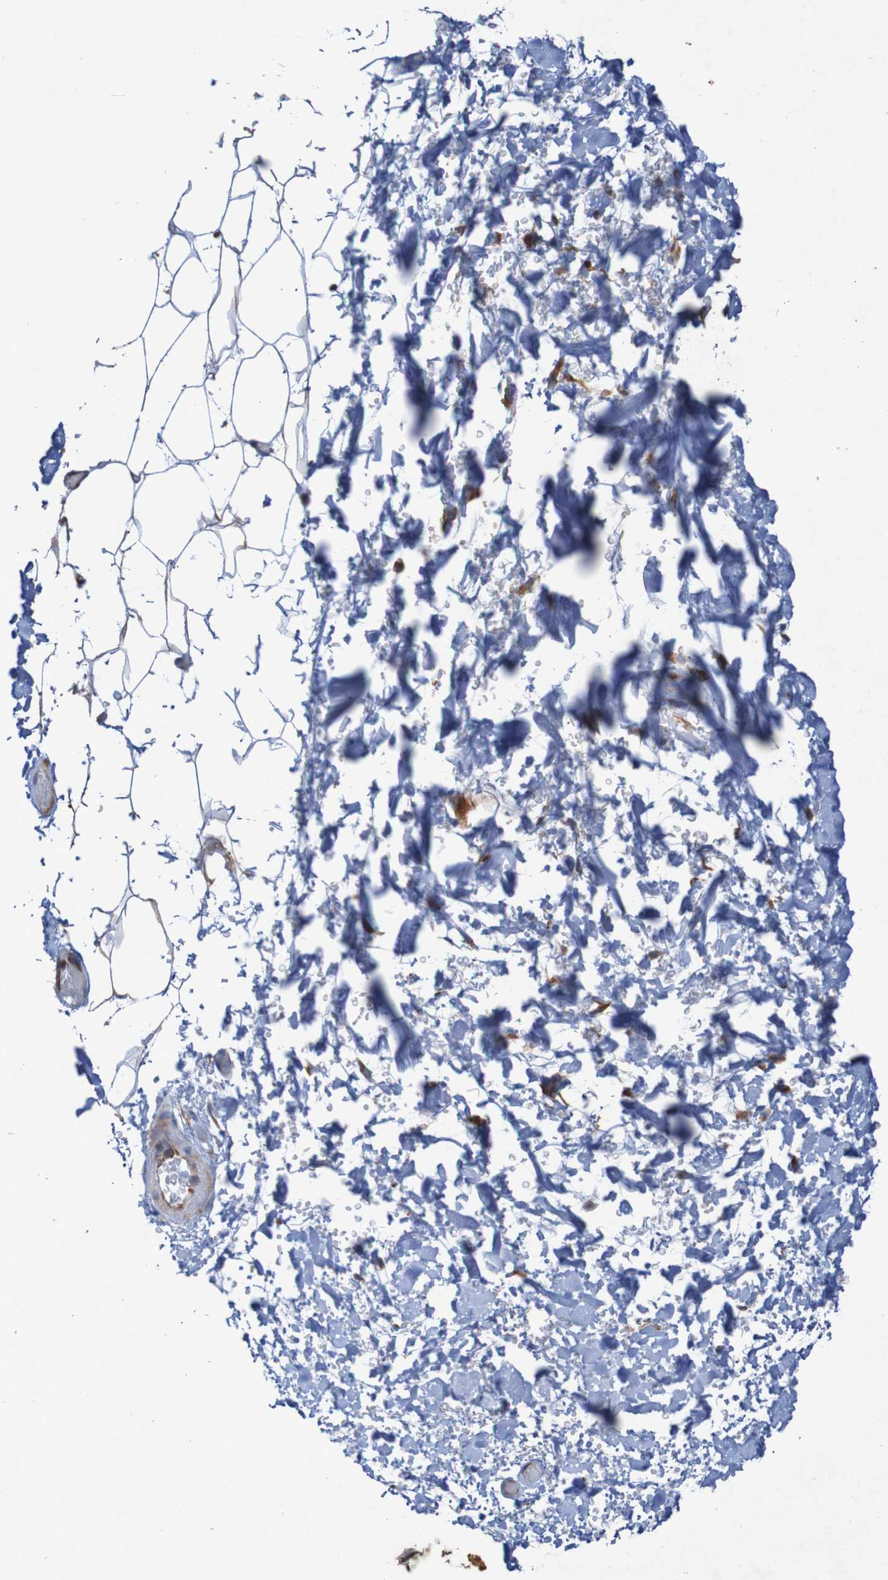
{"staining": {"intensity": "moderate", "quantity": ">75%", "location": "cytoplasmic/membranous"}, "tissue": "adipose tissue", "cell_type": "Adipocytes", "image_type": "normal", "snomed": [{"axis": "morphology", "description": "Normal tissue, NOS"}, {"axis": "topography", "description": "Soft tissue"}], "caption": "Adipose tissue stained for a protein exhibits moderate cytoplasmic/membranous positivity in adipocytes.", "gene": "RPL10L", "patient": {"sex": "male", "age": 72}}